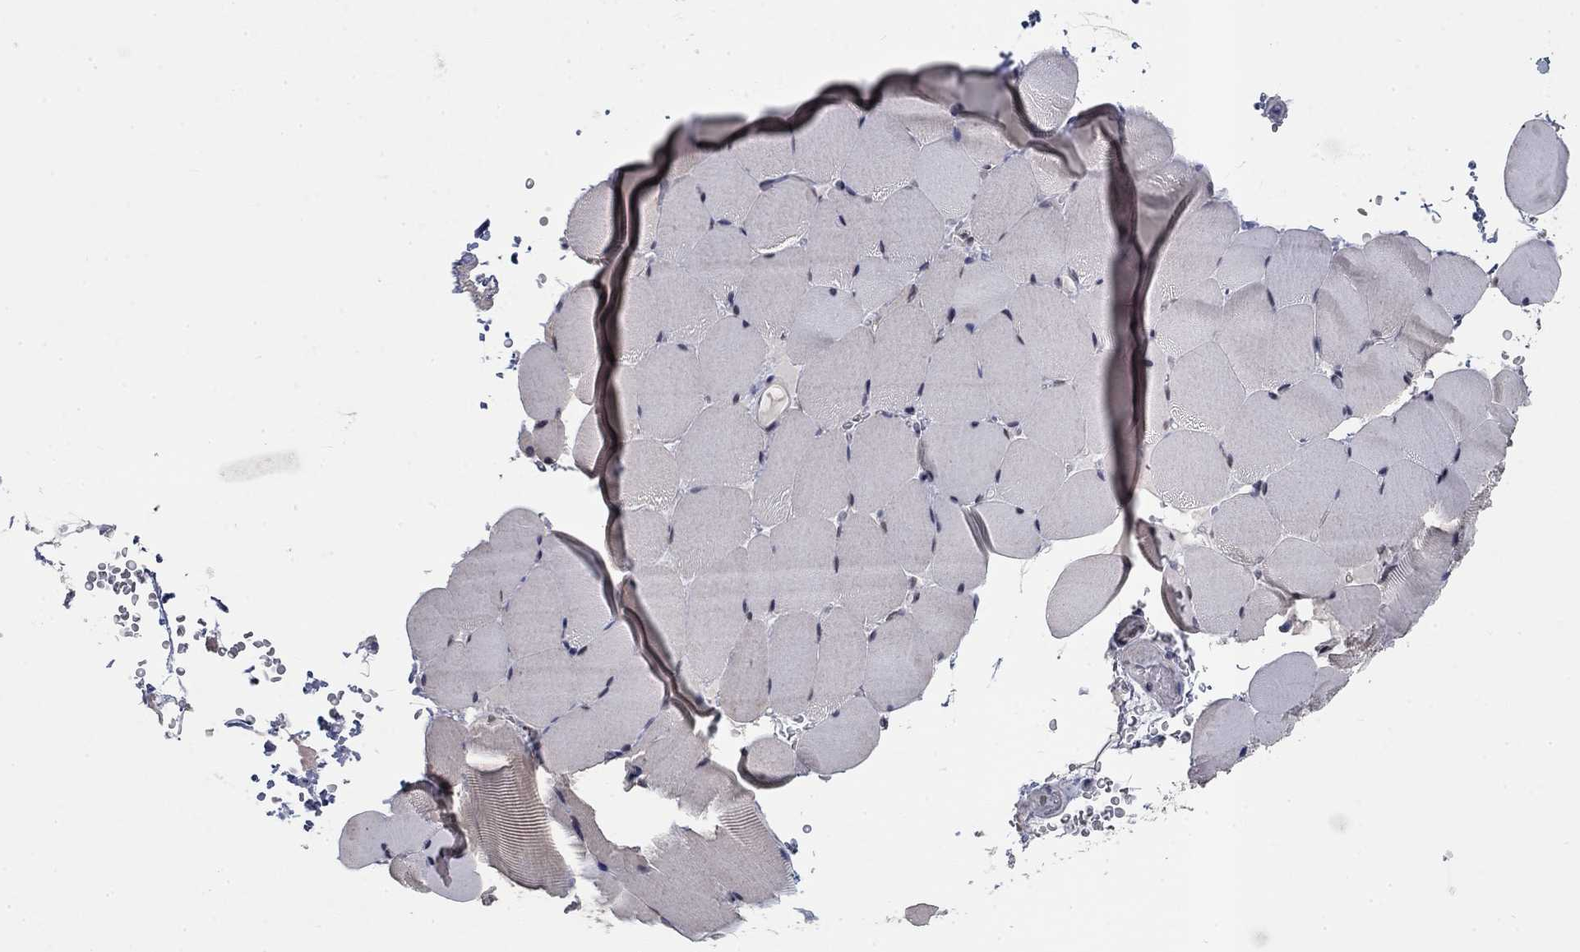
{"staining": {"intensity": "negative", "quantity": "none", "location": "none"}, "tissue": "skeletal muscle", "cell_type": "Myocytes", "image_type": "normal", "snomed": [{"axis": "morphology", "description": "Normal tissue, NOS"}, {"axis": "topography", "description": "Skeletal muscle"}], "caption": "Immunohistochemistry (IHC) histopathology image of unremarkable human skeletal muscle stained for a protein (brown), which exhibits no positivity in myocytes. (Stains: DAB (3,3'-diaminobenzidine) IHC with hematoxylin counter stain, Microscopy: brightfield microscopy at high magnification).", "gene": "SPATA33", "patient": {"sex": "female", "age": 37}}